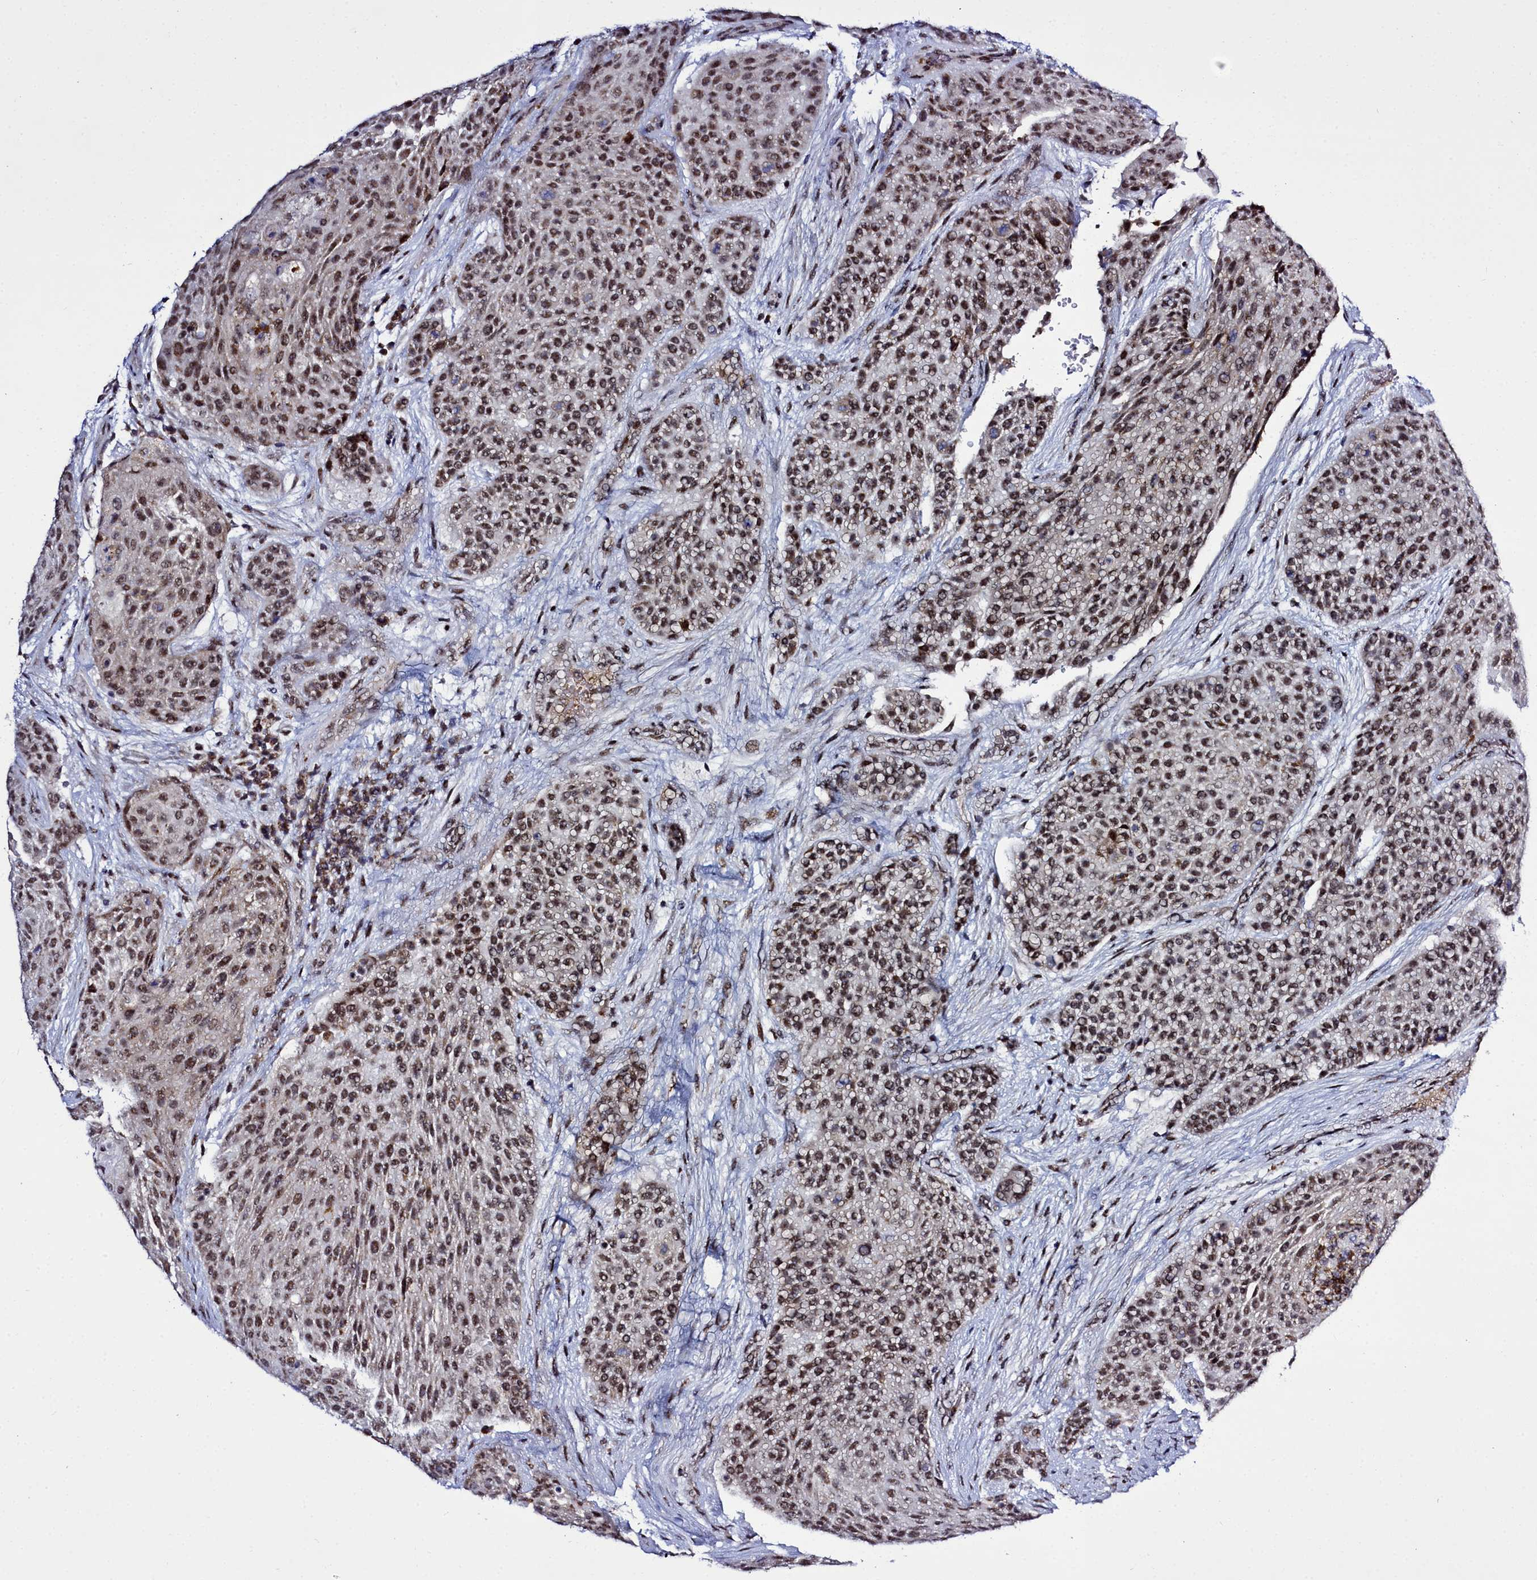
{"staining": {"intensity": "moderate", "quantity": ">75%", "location": "cytoplasmic/membranous,nuclear"}, "tissue": "urothelial cancer", "cell_type": "Tumor cells", "image_type": "cancer", "snomed": [{"axis": "morphology", "description": "Urothelial carcinoma, High grade"}, {"axis": "topography", "description": "Urinary bladder"}], "caption": "Immunohistochemical staining of urothelial cancer shows medium levels of moderate cytoplasmic/membranous and nuclear protein positivity in approximately >75% of tumor cells. (brown staining indicates protein expression, while blue staining denotes nuclei).", "gene": "POM121L2", "patient": {"sex": "female", "age": 63}}